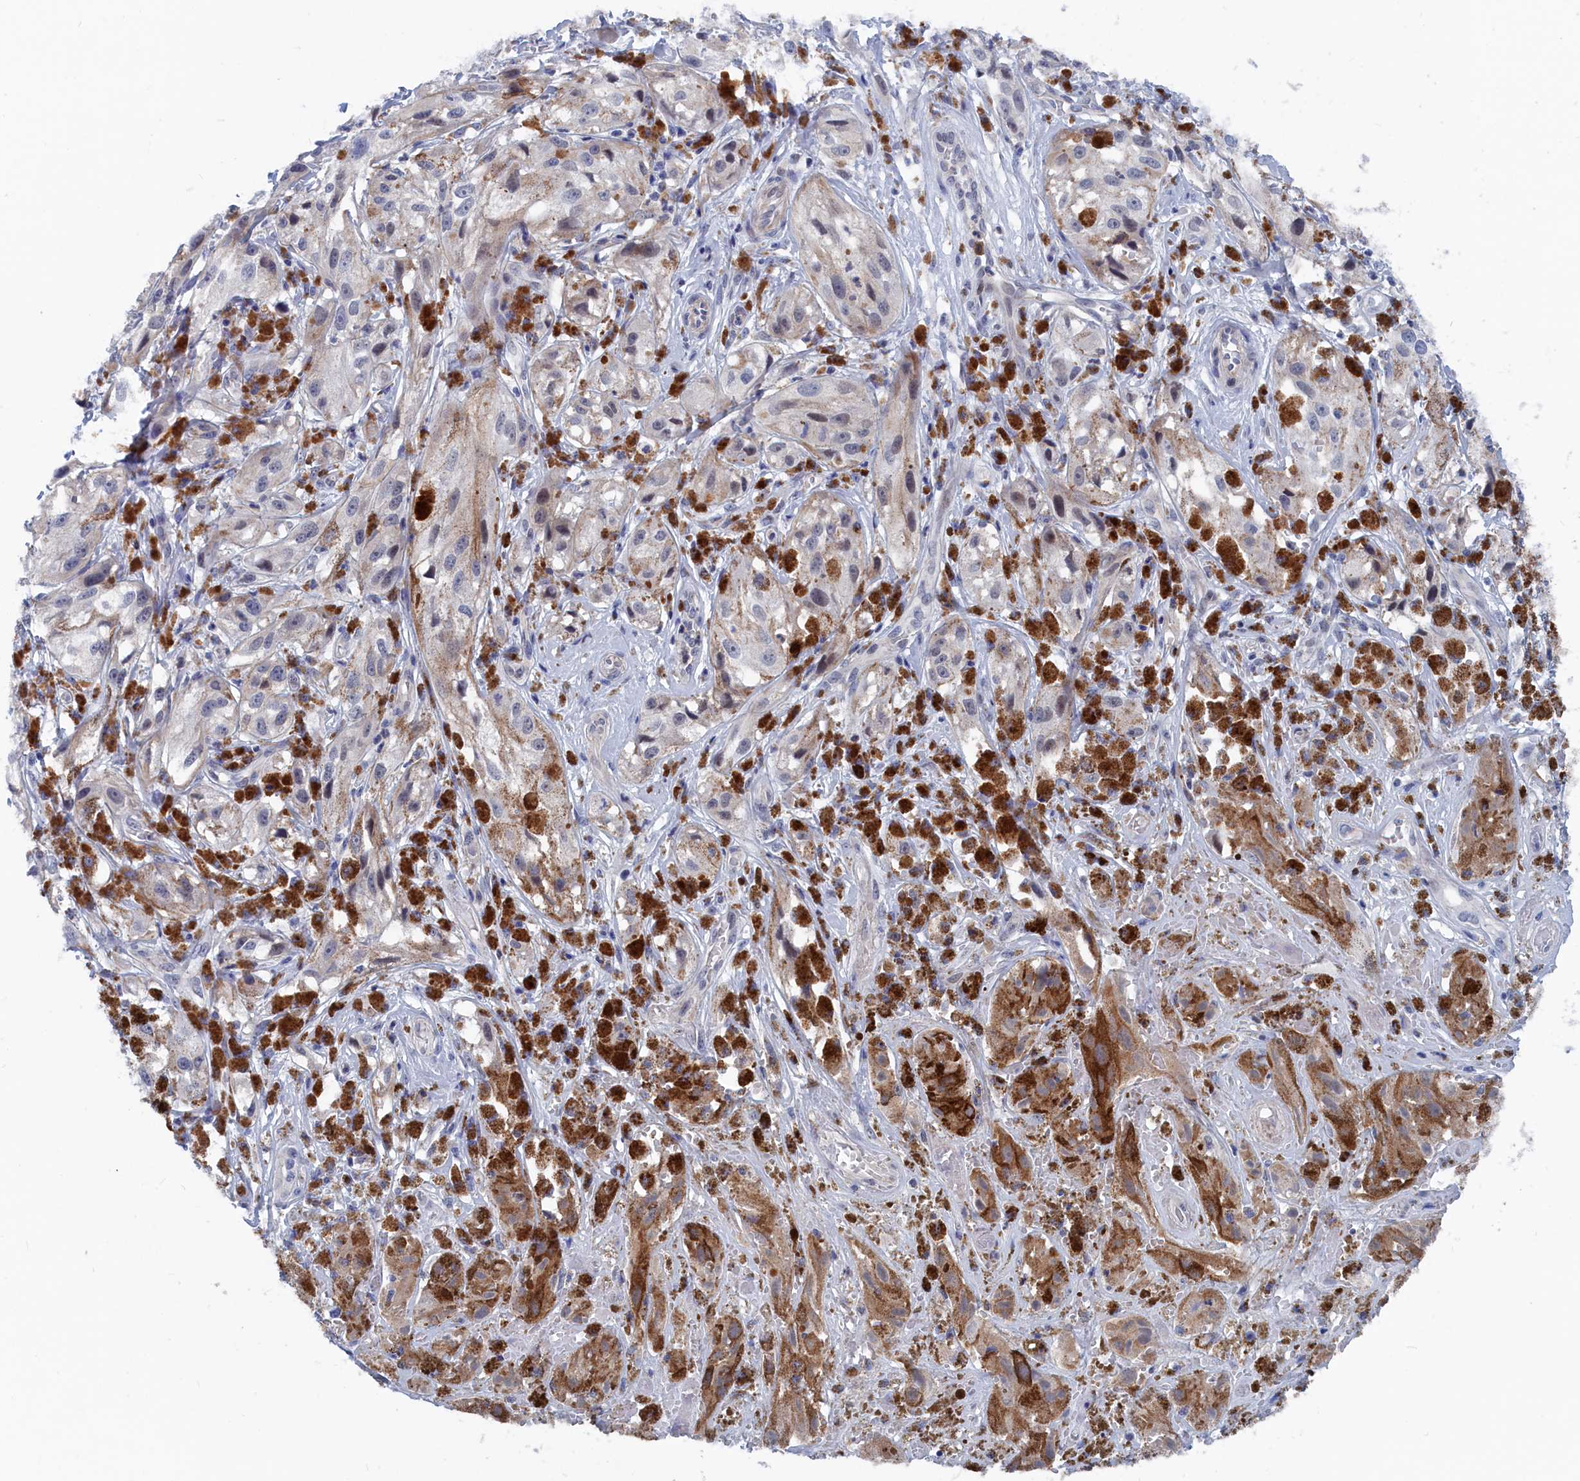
{"staining": {"intensity": "negative", "quantity": "none", "location": "none"}, "tissue": "melanoma", "cell_type": "Tumor cells", "image_type": "cancer", "snomed": [{"axis": "morphology", "description": "Malignant melanoma, NOS"}, {"axis": "topography", "description": "Skin"}], "caption": "Immunohistochemistry micrograph of neoplastic tissue: human melanoma stained with DAB exhibits no significant protein staining in tumor cells. Nuclei are stained in blue.", "gene": "MARCHF3", "patient": {"sex": "male", "age": 88}}